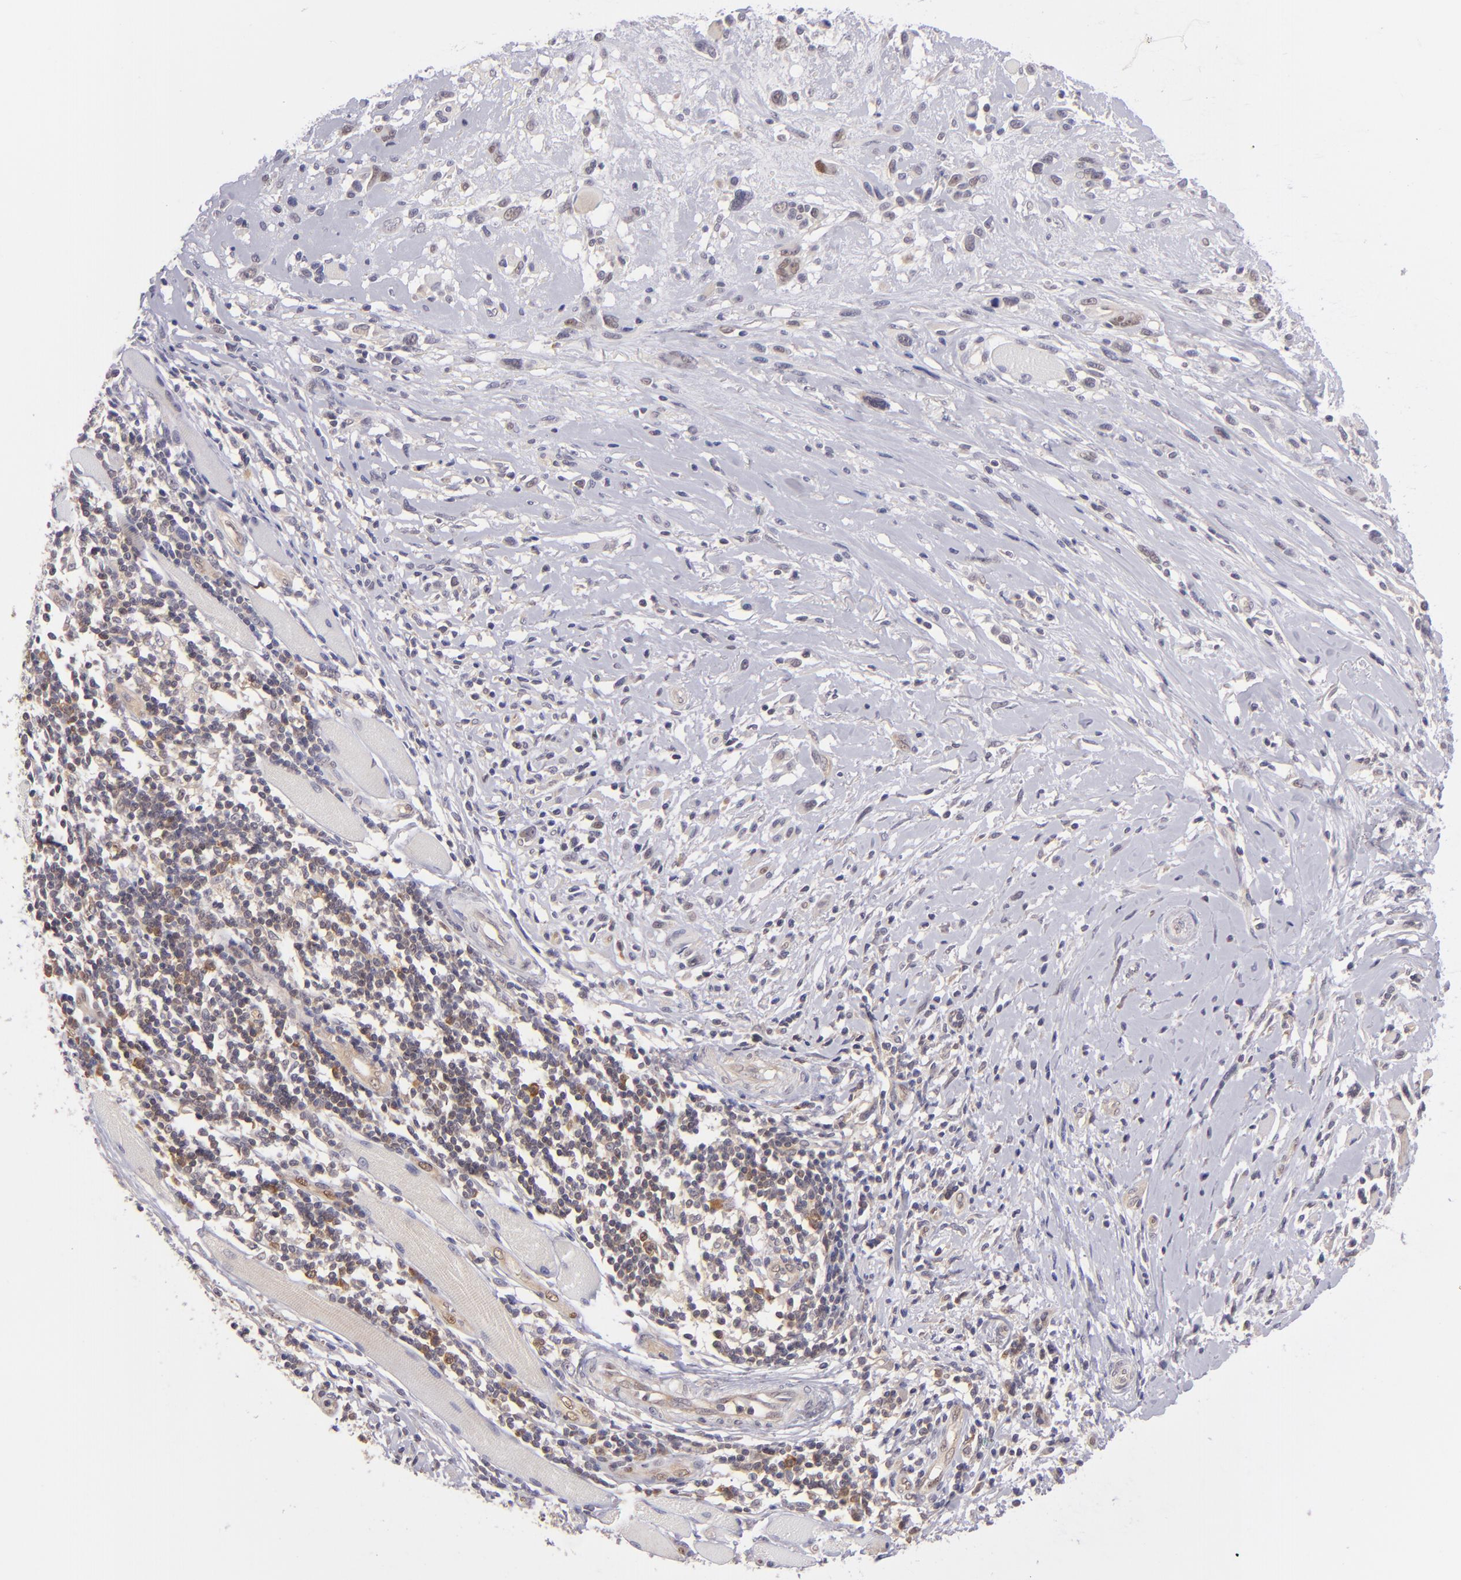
{"staining": {"intensity": "negative", "quantity": "none", "location": "none"}, "tissue": "melanoma", "cell_type": "Tumor cells", "image_type": "cancer", "snomed": [{"axis": "morphology", "description": "Malignant melanoma, NOS"}, {"axis": "topography", "description": "Skin"}], "caption": "Image shows no significant protein expression in tumor cells of malignant melanoma. The staining was performed using DAB (3,3'-diaminobenzidine) to visualize the protein expression in brown, while the nuclei were stained in blue with hematoxylin (Magnification: 20x).", "gene": "PTPN13", "patient": {"sex": "male", "age": 91}}